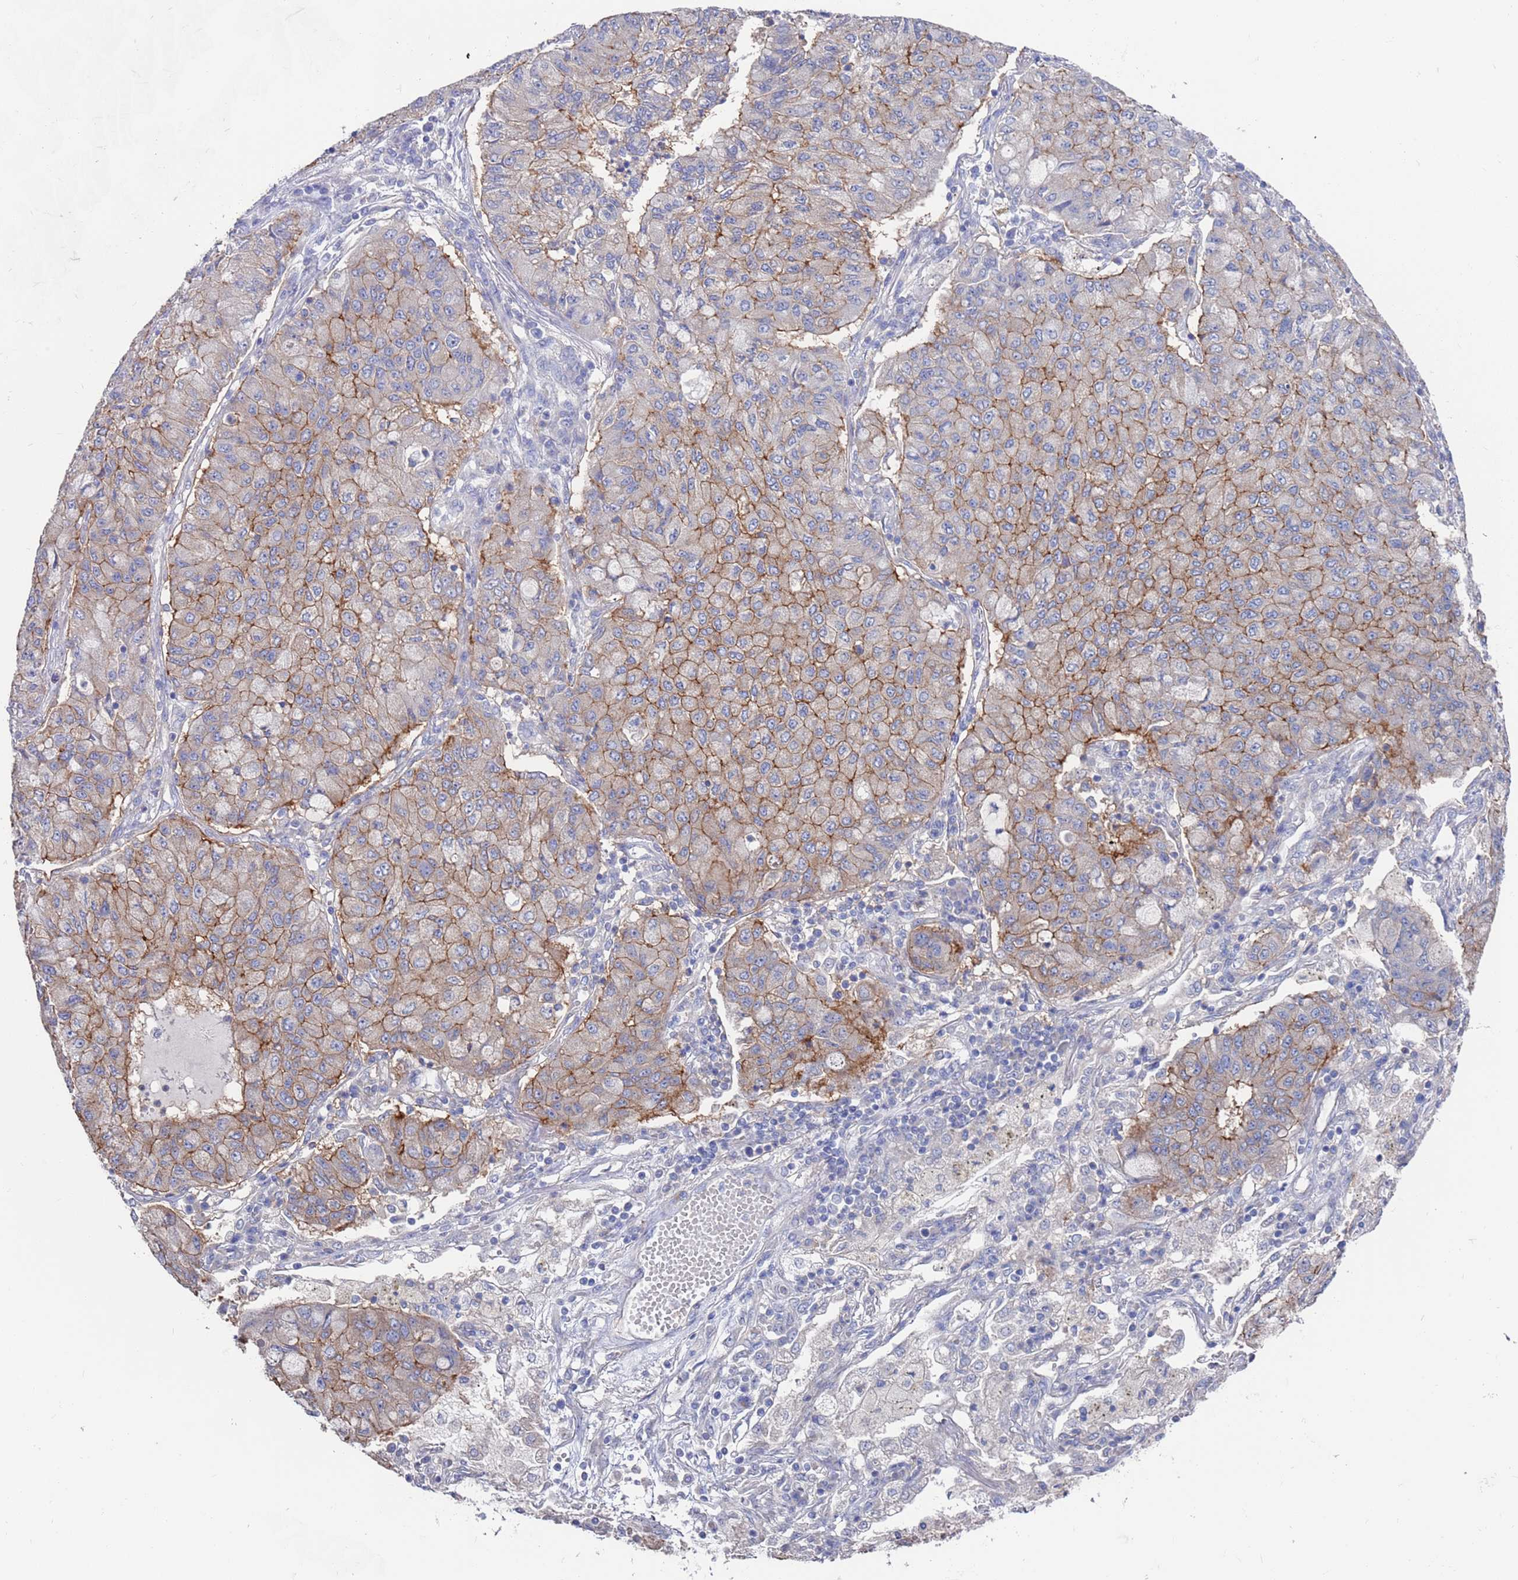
{"staining": {"intensity": "moderate", "quantity": "25%-75%", "location": "cytoplasmic/membranous"}, "tissue": "lung cancer", "cell_type": "Tumor cells", "image_type": "cancer", "snomed": [{"axis": "morphology", "description": "Squamous cell carcinoma, NOS"}, {"axis": "topography", "description": "Lung"}], "caption": "Squamous cell carcinoma (lung) tissue shows moderate cytoplasmic/membranous staining in approximately 25%-75% of tumor cells", "gene": "KRTCAP3", "patient": {"sex": "male", "age": 74}}